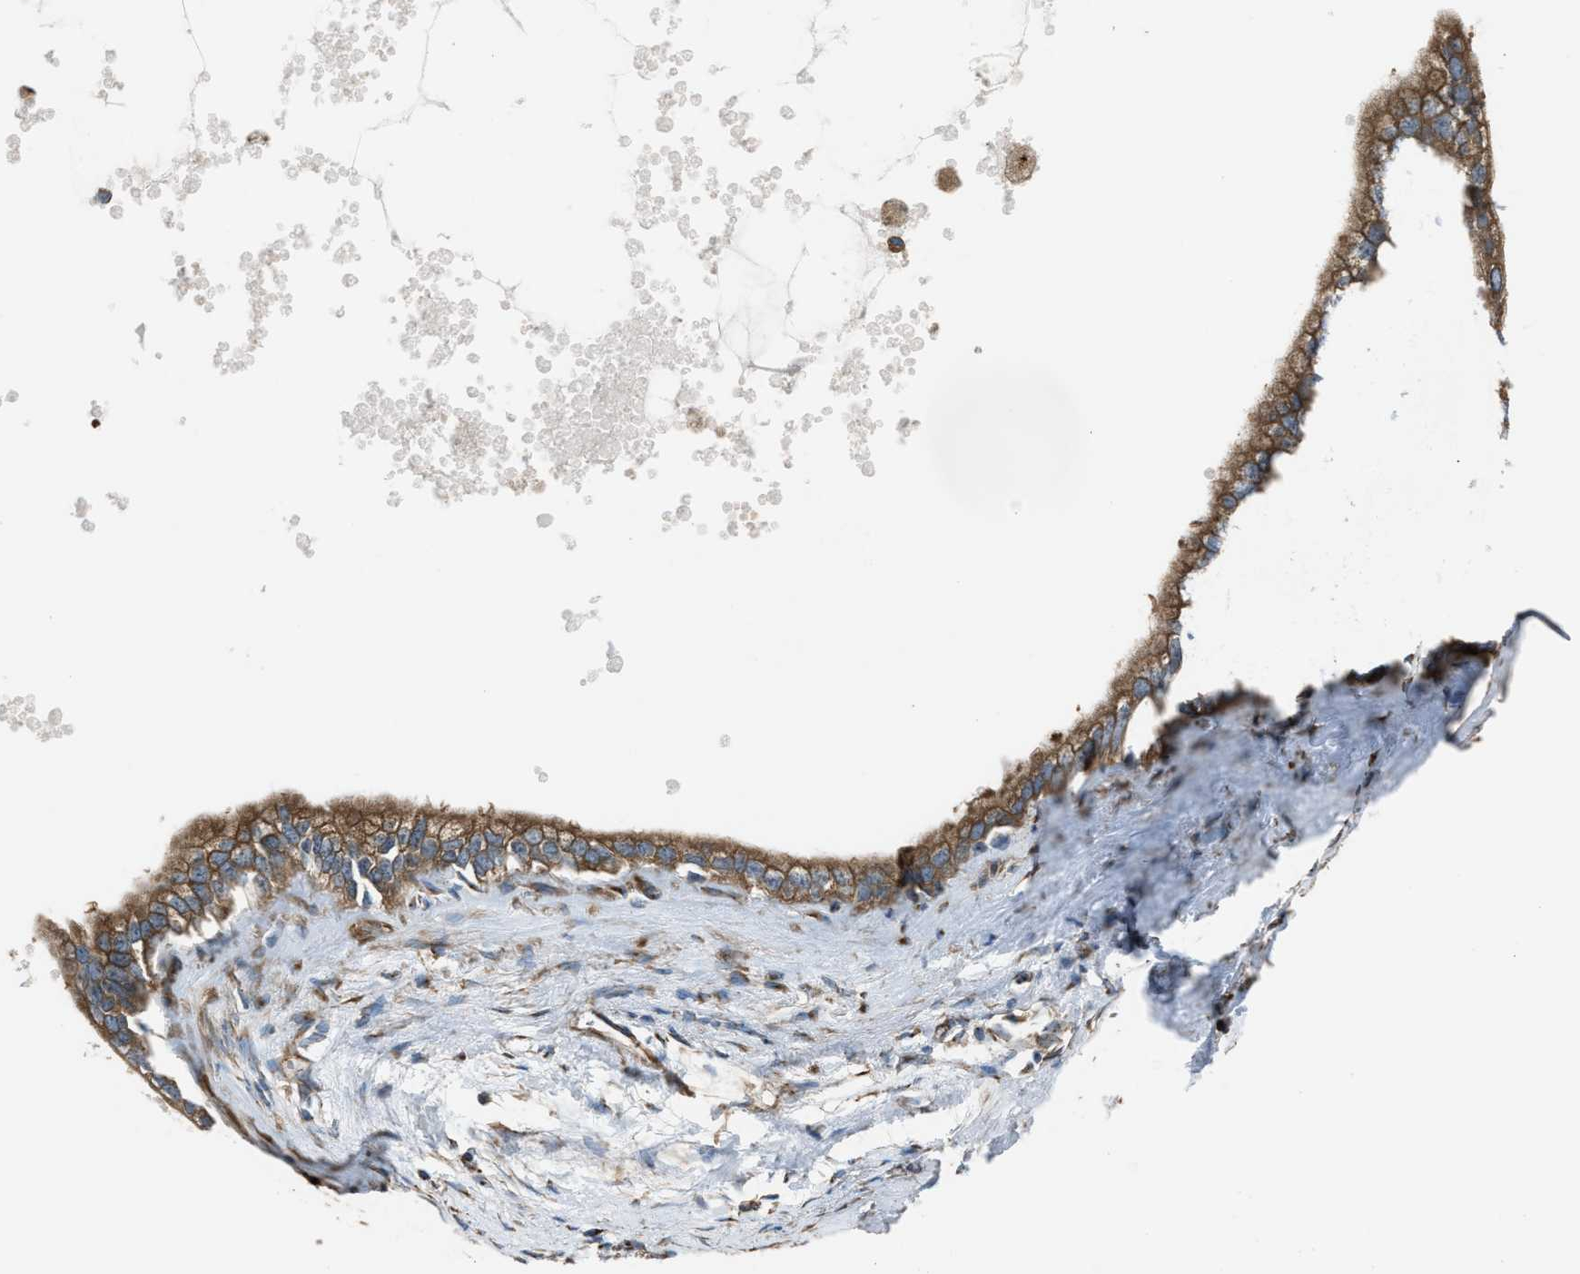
{"staining": {"intensity": "moderate", "quantity": ">75%", "location": "cytoplasmic/membranous"}, "tissue": "pancreatic cancer", "cell_type": "Tumor cells", "image_type": "cancer", "snomed": [{"axis": "morphology", "description": "Adenocarcinoma, NOS"}, {"axis": "topography", "description": "Pancreas"}], "caption": "Approximately >75% of tumor cells in human pancreatic adenocarcinoma reveal moderate cytoplasmic/membranous protein positivity as visualized by brown immunohistochemical staining.", "gene": "TRPC1", "patient": {"sex": "male", "age": 74}}